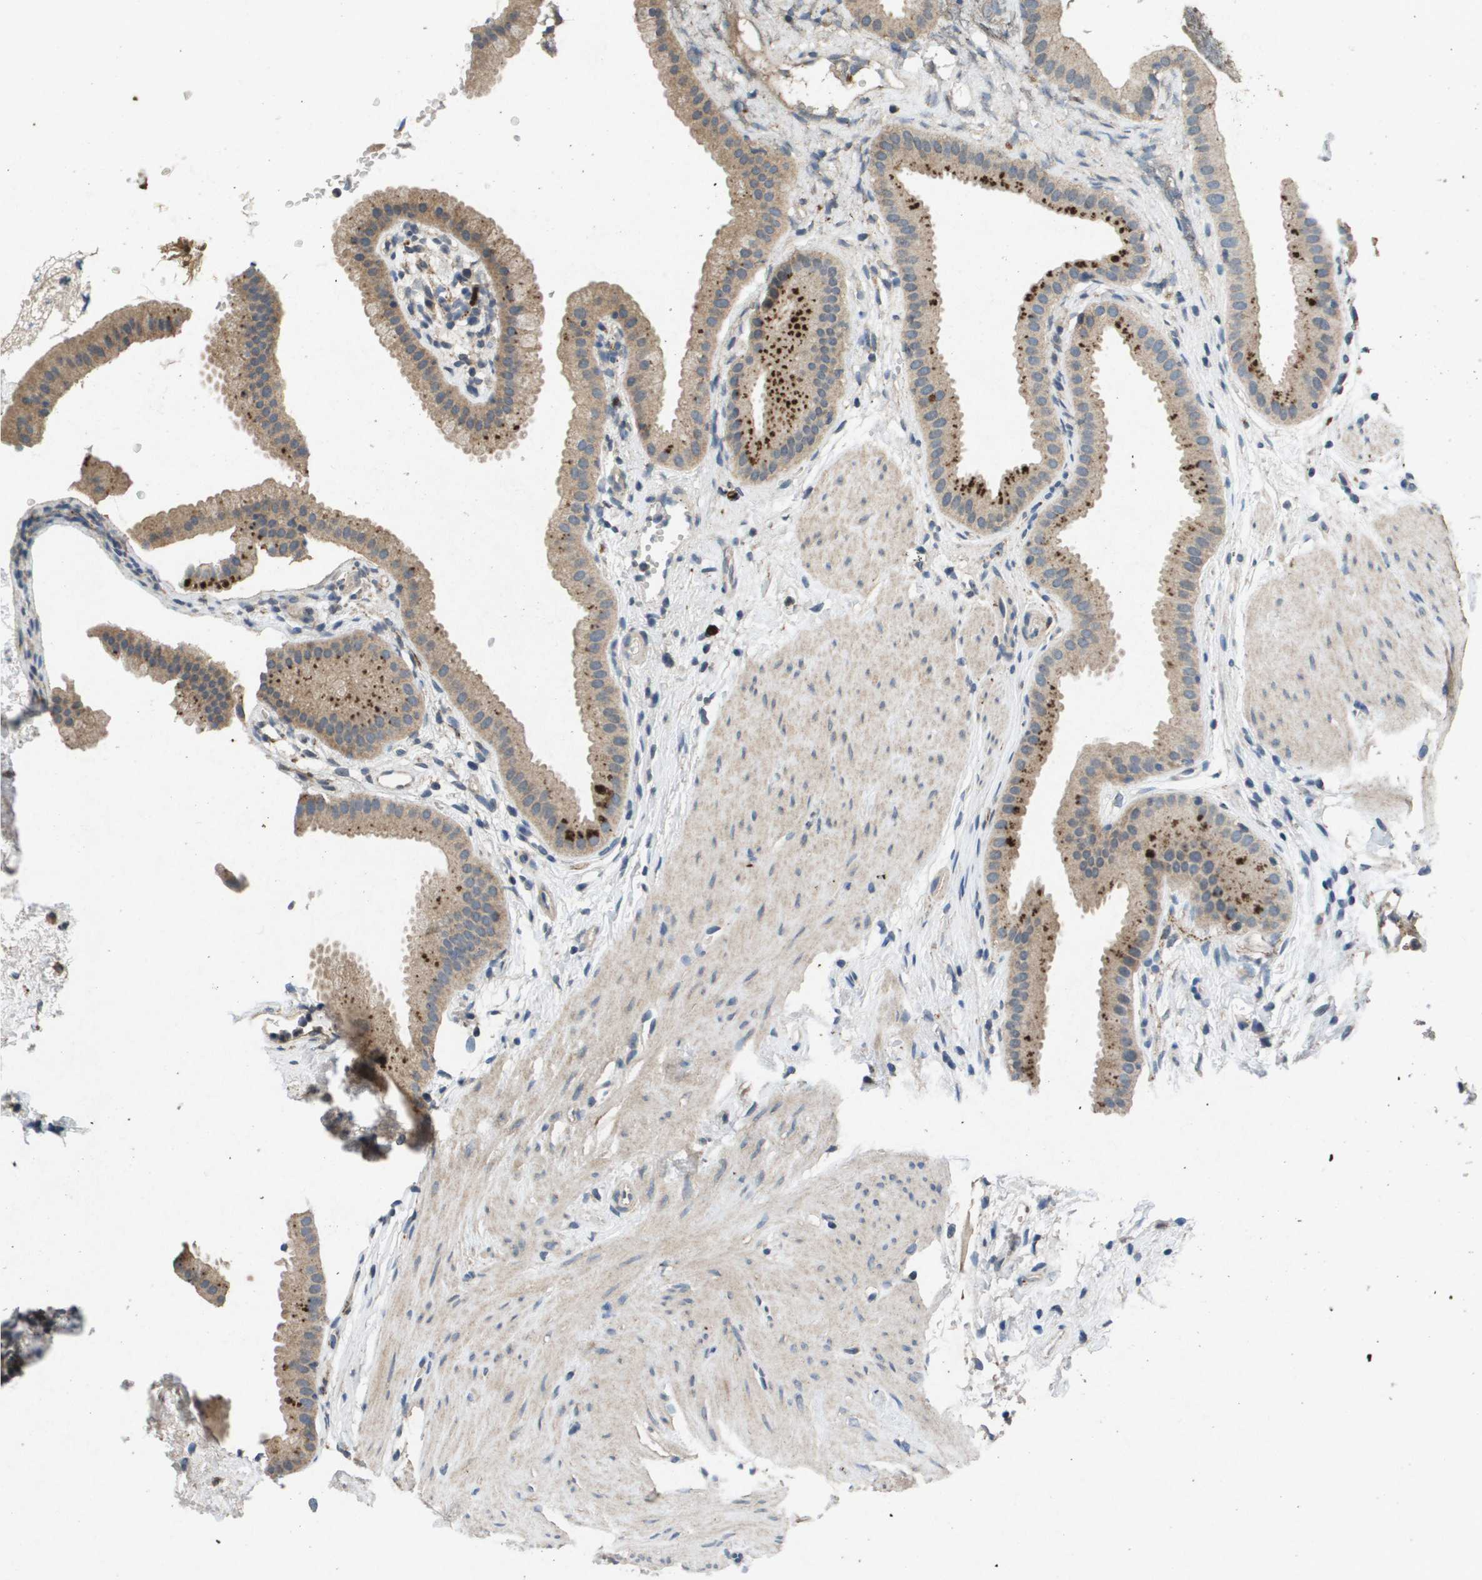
{"staining": {"intensity": "weak", "quantity": ">75%", "location": "cytoplasmic/membranous"}, "tissue": "gallbladder", "cell_type": "Glandular cells", "image_type": "normal", "snomed": [{"axis": "morphology", "description": "Normal tissue, NOS"}, {"axis": "topography", "description": "Gallbladder"}], "caption": "Normal gallbladder shows weak cytoplasmic/membranous staining in approximately >75% of glandular cells, visualized by immunohistochemistry. Nuclei are stained in blue.", "gene": "PROC", "patient": {"sex": "female", "age": 64}}